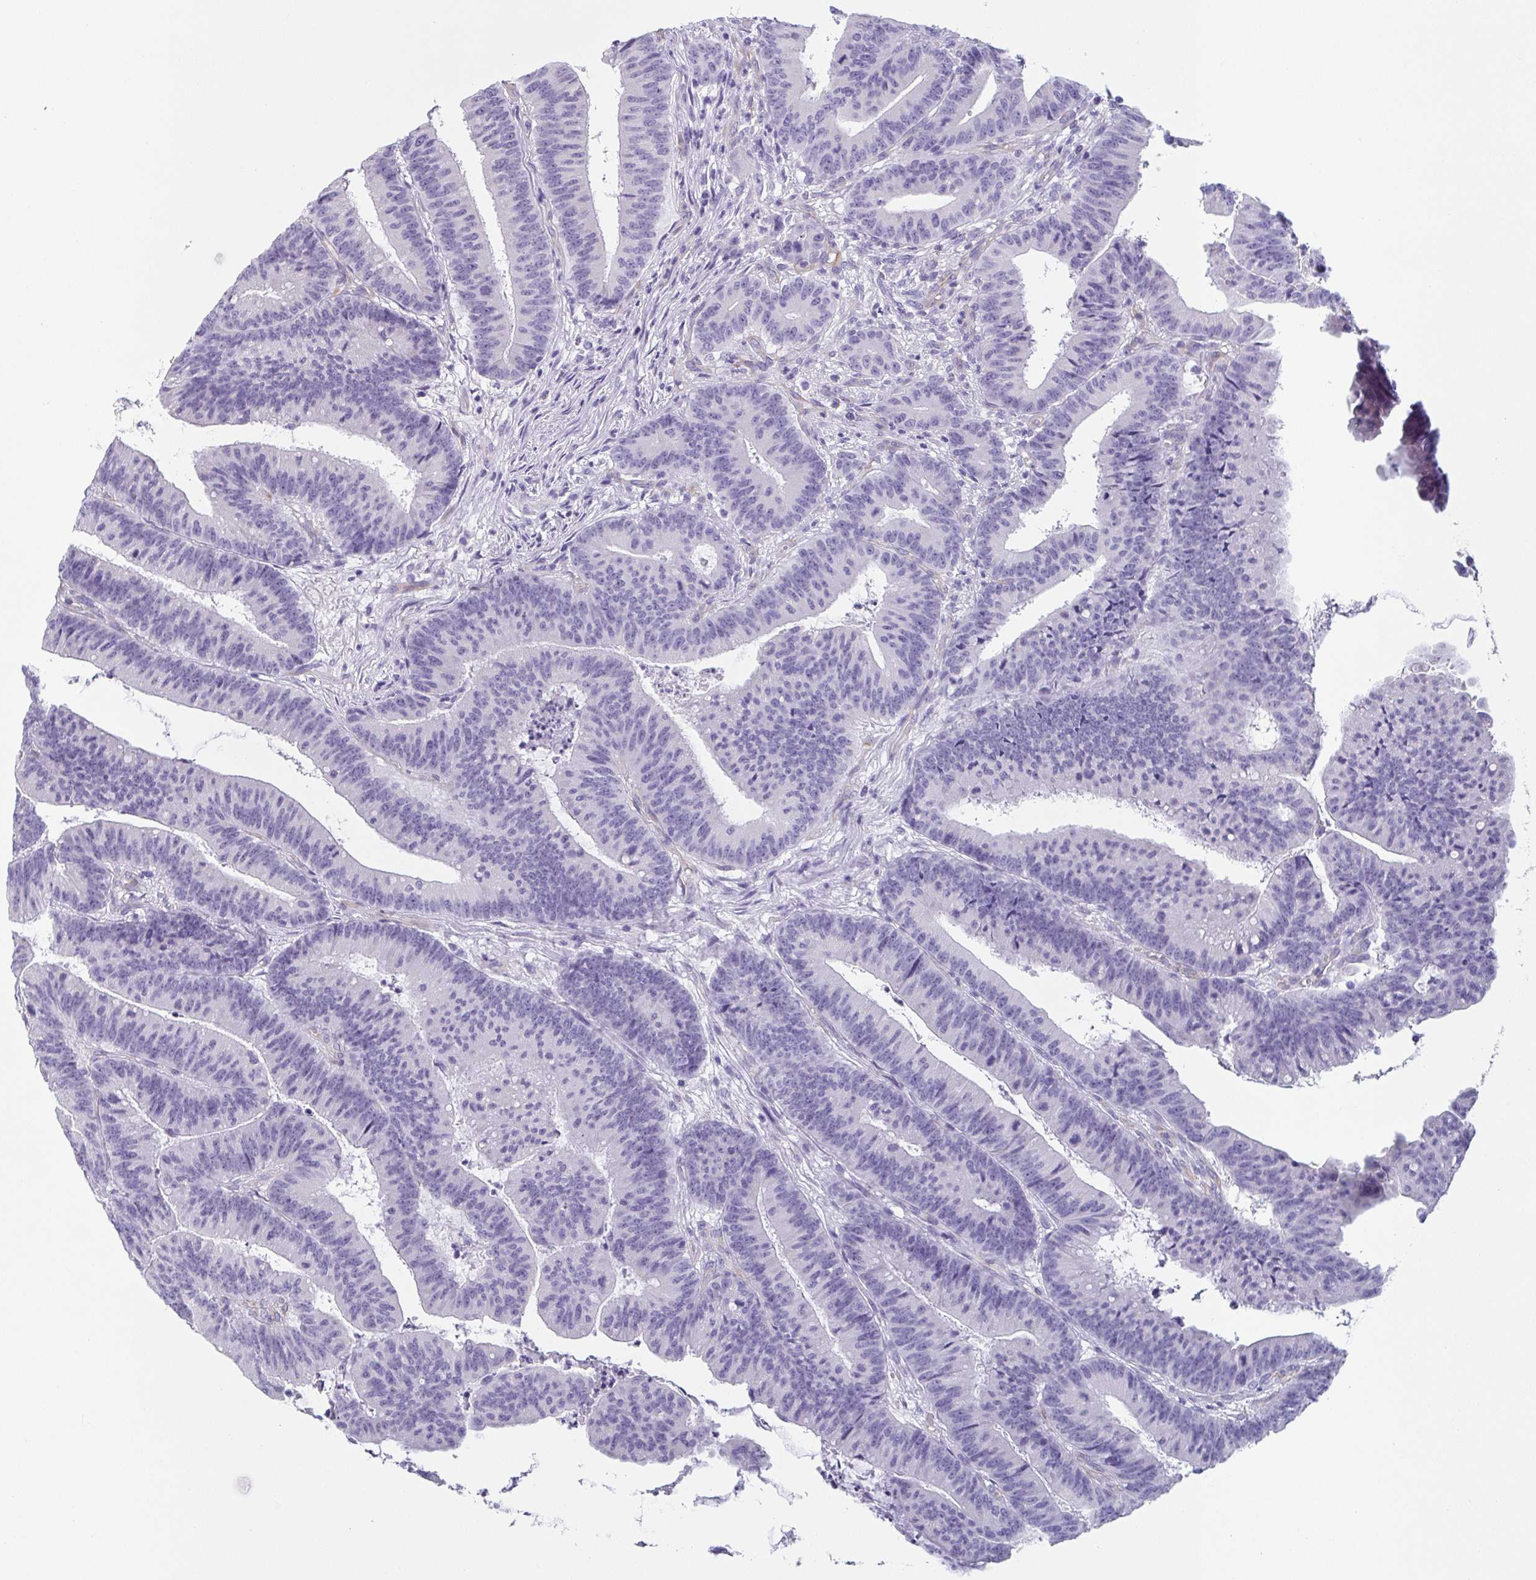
{"staining": {"intensity": "negative", "quantity": "none", "location": "none"}, "tissue": "colorectal cancer", "cell_type": "Tumor cells", "image_type": "cancer", "snomed": [{"axis": "morphology", "description": "Adenocarcinoma, NOS"}, {"axis": "topography", "description": "Colon"}], "caption": "Tumor cells show no significant protein expression in colorectal cancer (adenocarcinoma). (Immunohistochemistry (ihc), brightfield microscopy, high magnification).", "gene": "PRR27", "patient": {"sex": "female", "age": 78}}